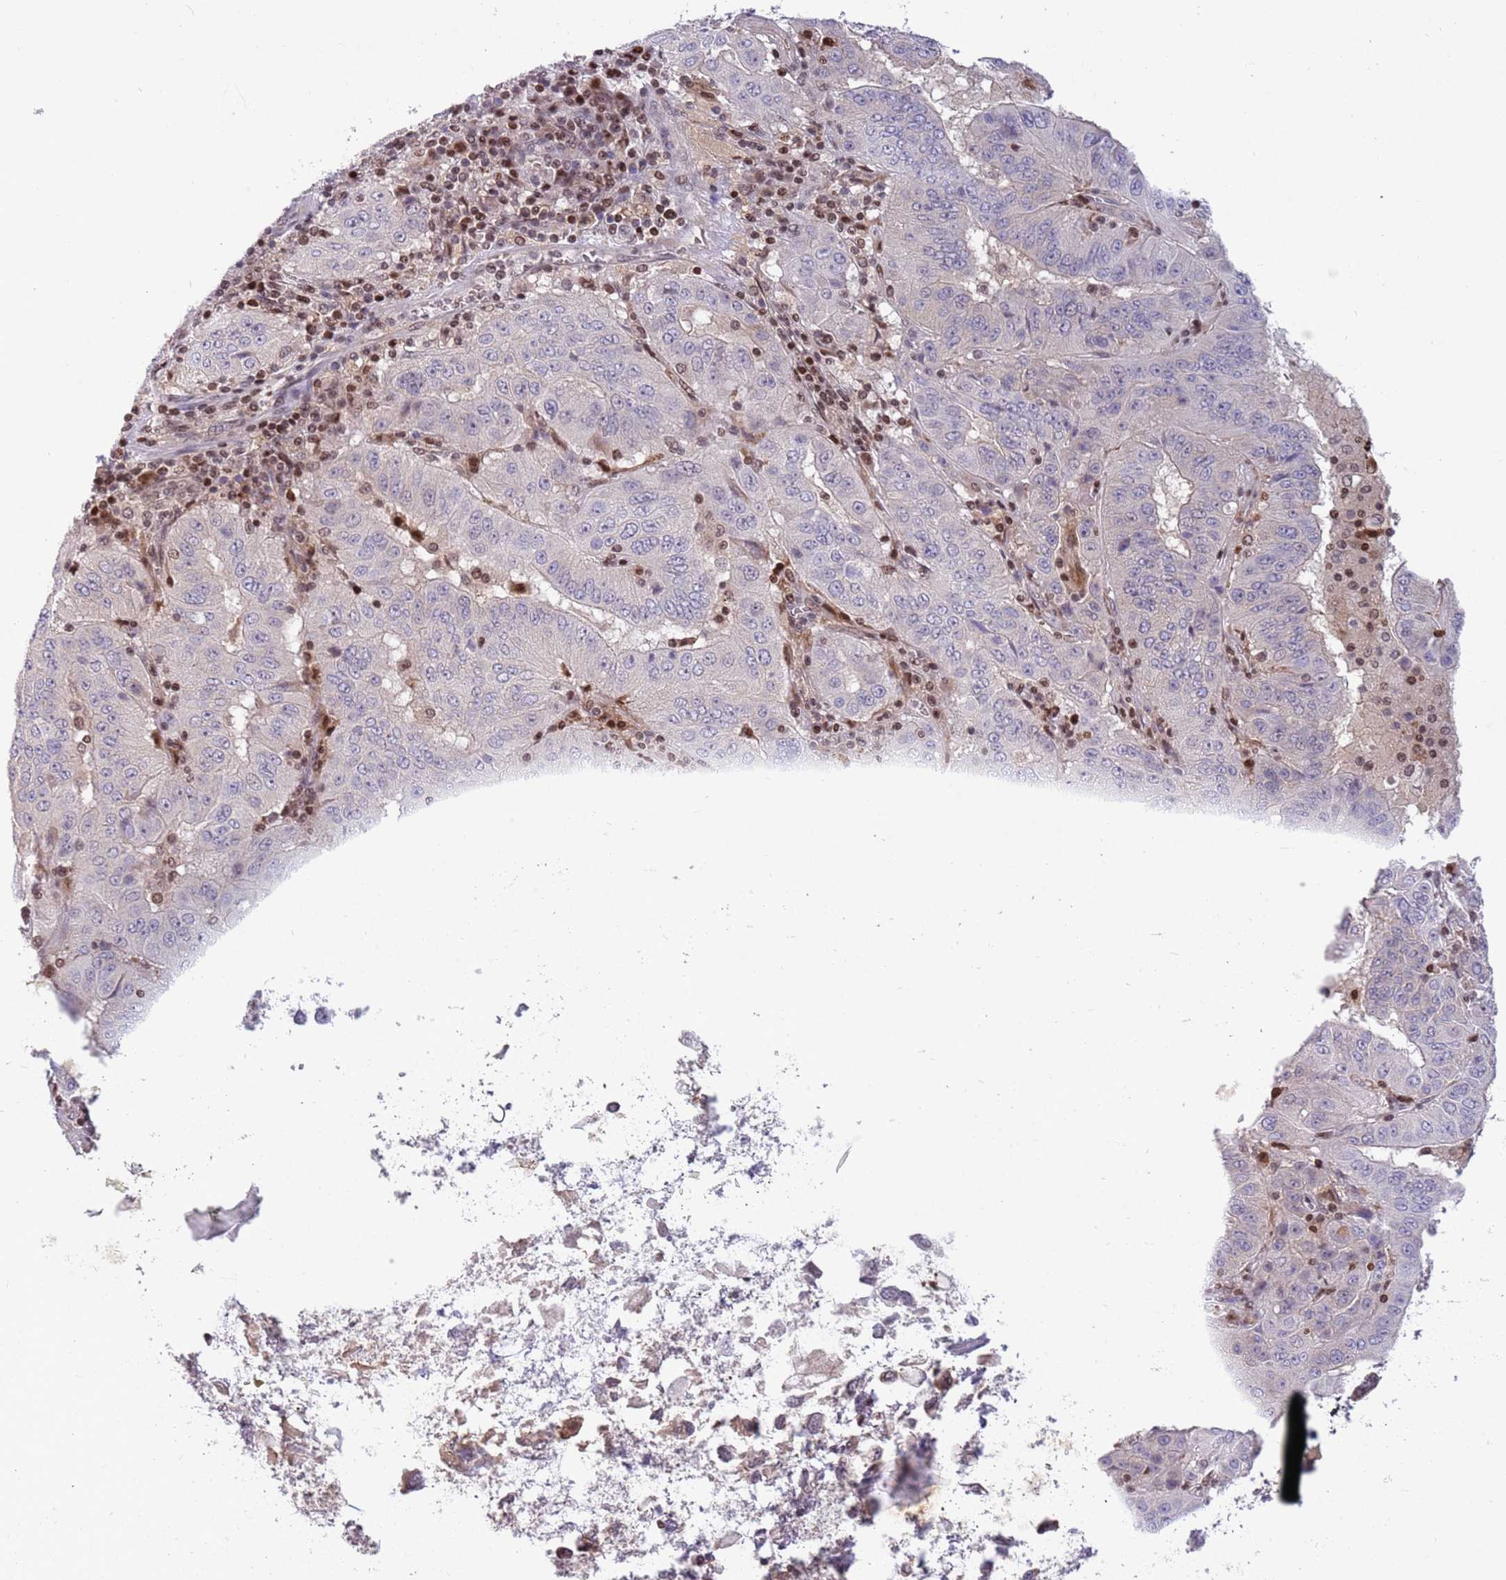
{"staining": {"intensity": "negative", "quantity": "none", "location": "none"}, "tissue": "pancreatic cancer", "cell_type": "Tumor cells", "image_type": "cancer", "snomed": [{"axis": "morphology", "description": "Adenocarcinoma, NOS"}, {"axis": "topography", "description": "Pancreas"}], "caption": "Tumor cells show no significant protein positivity in adenocarcinoma (pancreatic).", "gene": "ARHGEF5", "patient": {"sex": "male", "age": 63}}